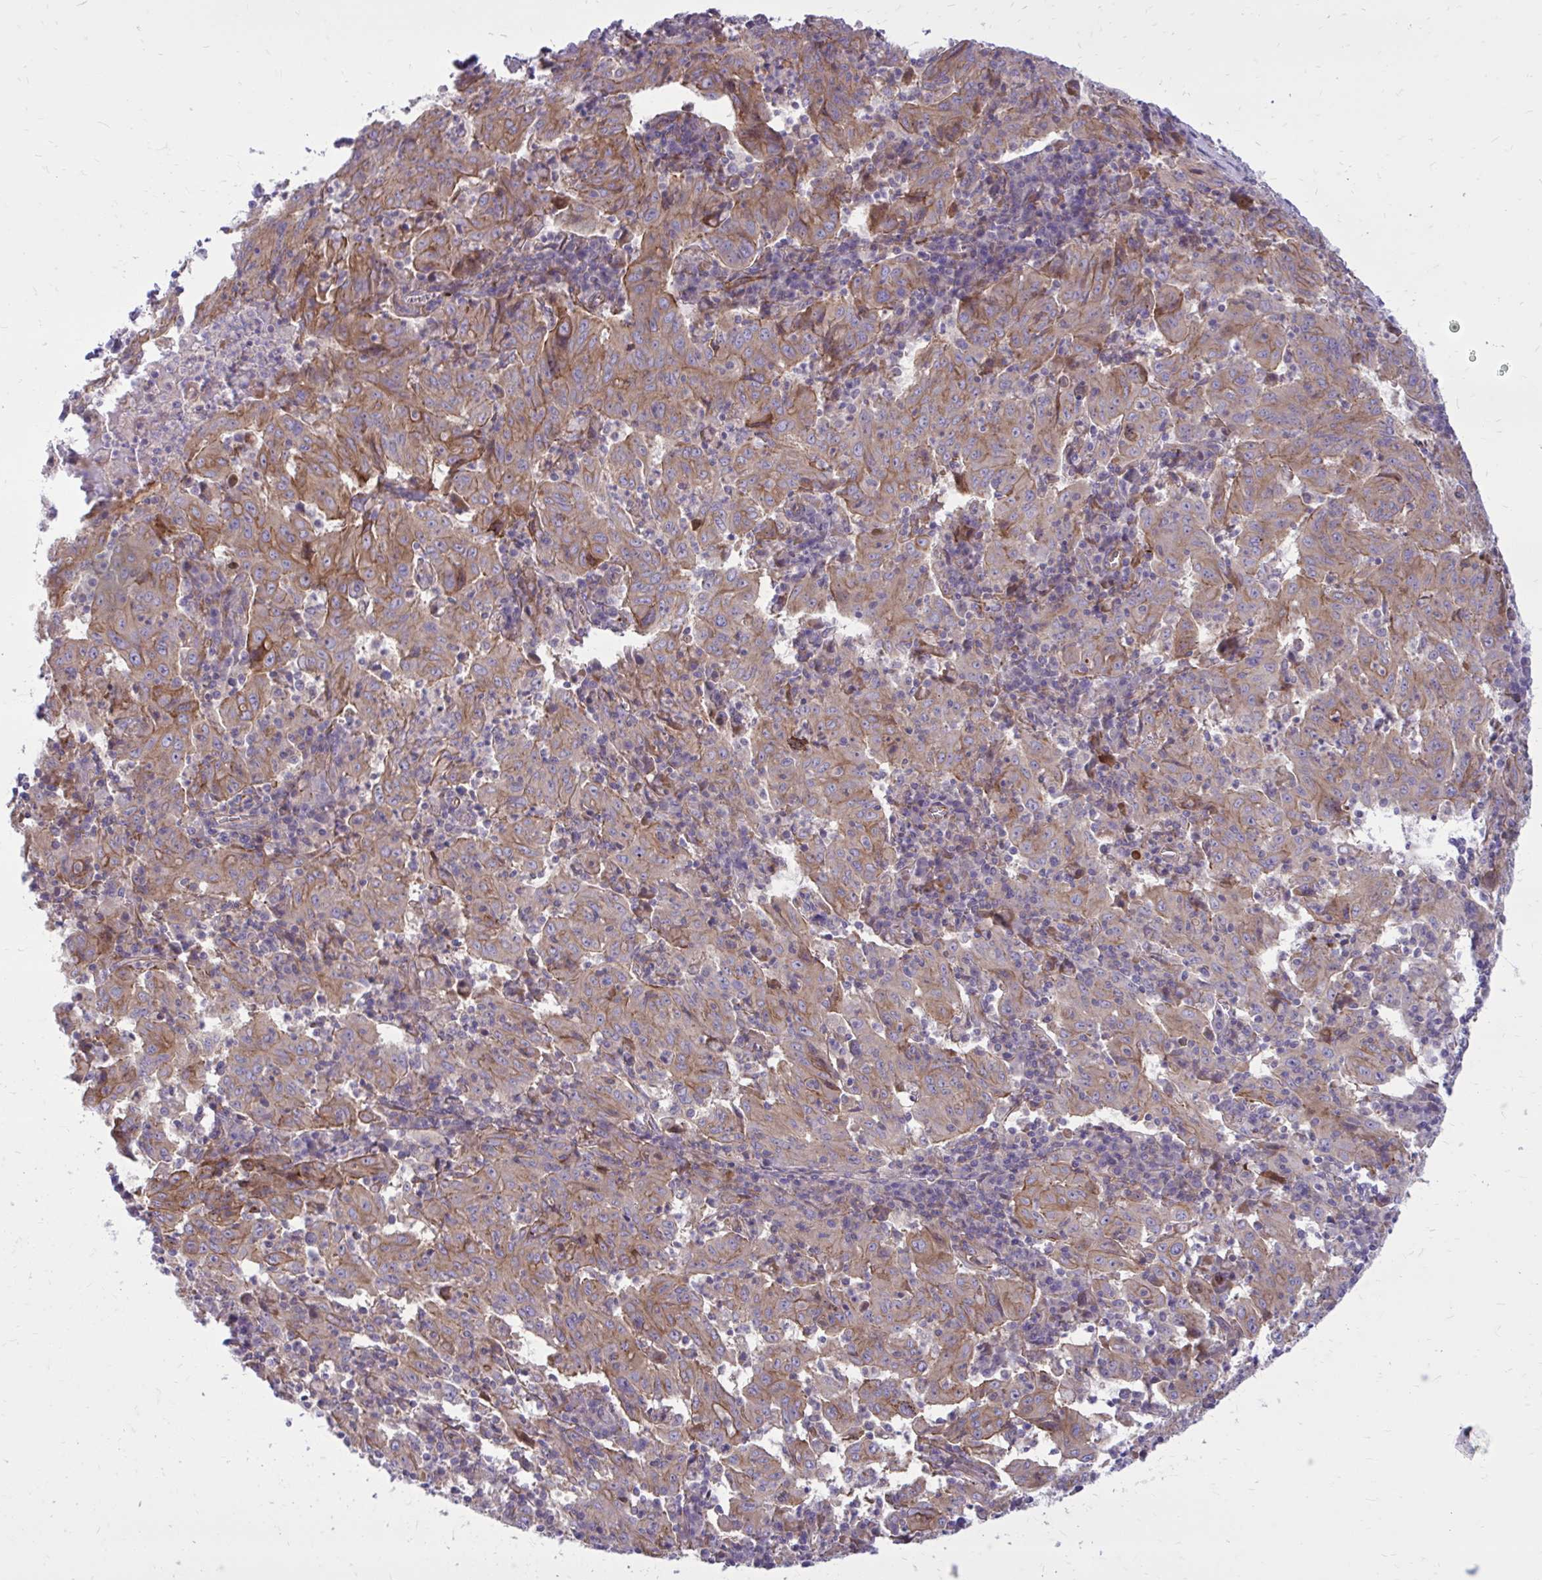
{"staining": {"intensity": "moderate", "quantity": "25%-75%", "location": "cytoplasmic/membranous"}, "tissue": "pancreatic cancer", "cell_type": "Tumor cells", "image_type": "cancer", "snomed": [{"axis": "morphology", "description": "Adenocarcinoma, NOS"}, {"axis": "topography", "description": "Pancreas"}], "caption": "This histopathology image demonstrates pancreatic adenocarcinoma stained with immunohistochemistry to label a protein in brown. The cytoplasmic/membranous of tumor cells show moderate positivity for the protein. Nuclei are counter-stained blue.", "gene": "FAP", "patient": {"sex": "male", "age": 63}}